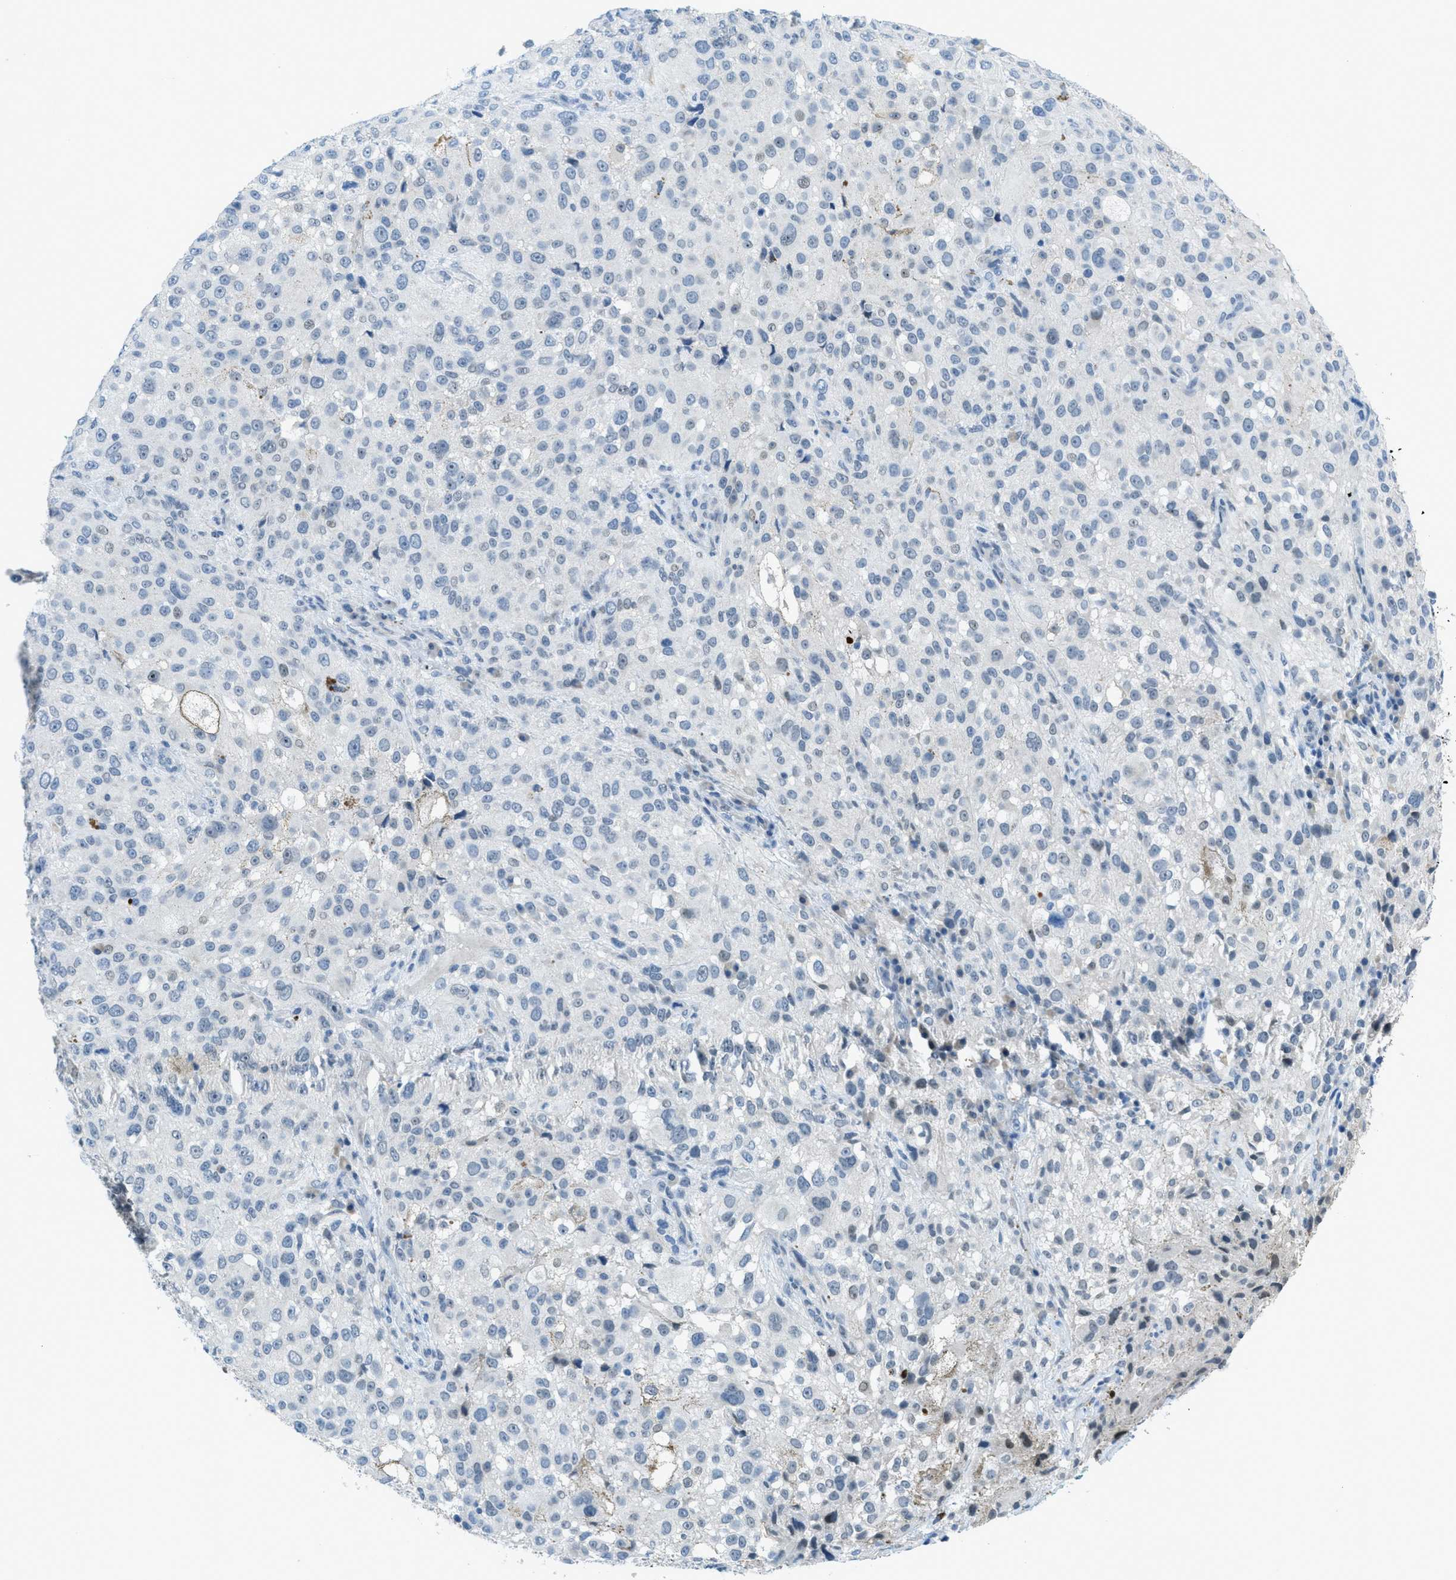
{"staining": {"intensity": "negative", "quantity": "none", "location": "none"}, "tissue": "melanoma", "cell_type": "Tumor cells", "image_type": "cancer", "snomed": [{"axis": "morphology", "description": "Necrosis, NOS"}, {"axis": "morphology", "description": "Malignant melanoma, NOS"}, {"axis": "topography", "description": "Skin"}], "caption": "Human melanoma stained for a protein using IHC shows no positivity in tumor cells.", "gene": "KLHL8", "patient": {"sex": "female", "age": 87}}